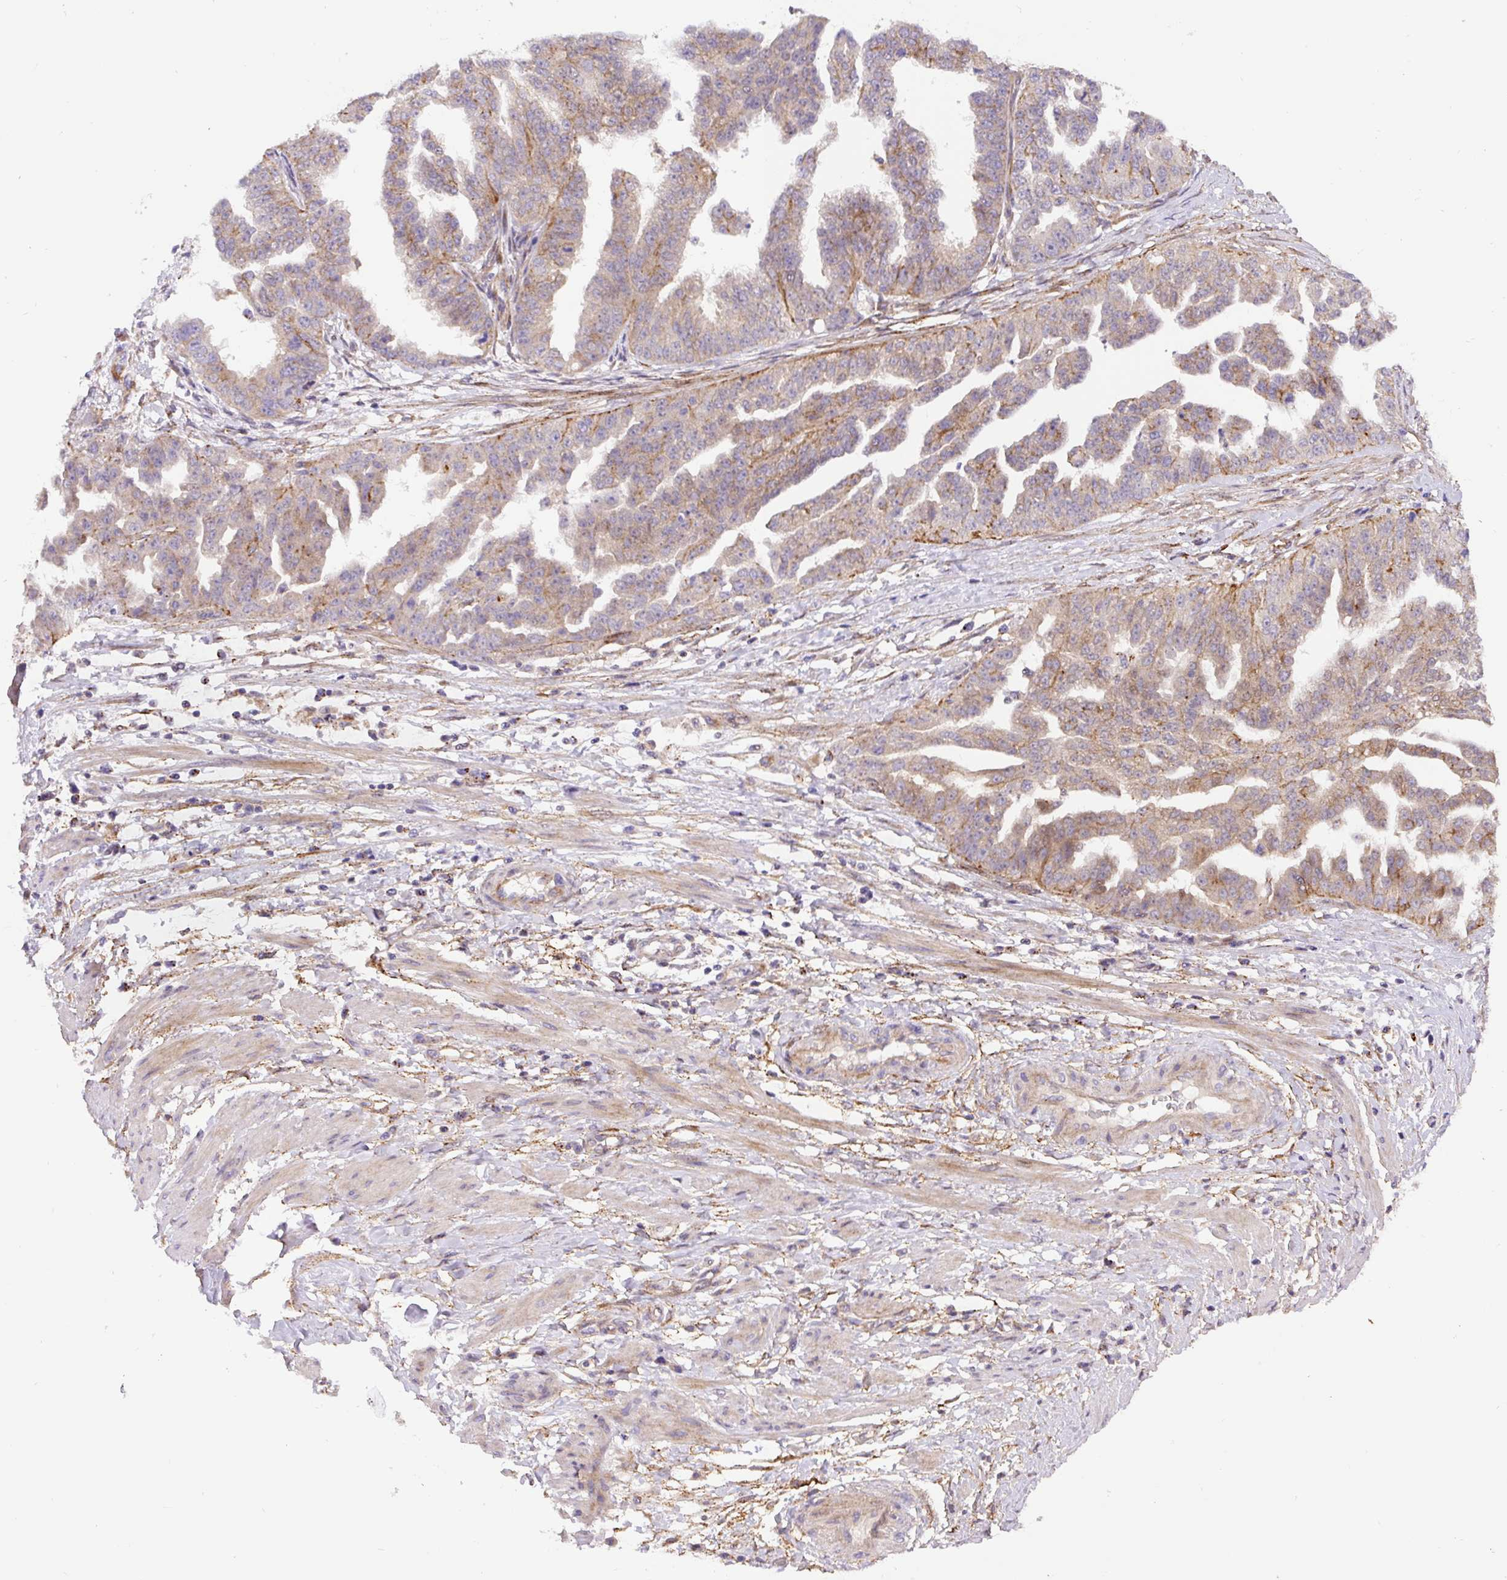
{"staining": {"intensity": "moderate", "quantity": "25%-75%", "location": "cytoplasmic/membranous"}, "tissue": "ovarian cancer", "cell_type": "Tumor cells", "image_type": "cancer", "snomed": [{"axis": "morphology", "description": "Cystadenocarcinoma, serous, NOS"}, {"axis": "topography", "description": "Ovary"}], "caption": "Ovarian cancer was stained to show a protein in brown. There is medium levels of moderate cytoplasmic/membranous positivity in approximately 25%-75% of tumor cells.", "gene": "RNF170", "patient": {"sex": "female", "age": 58}}